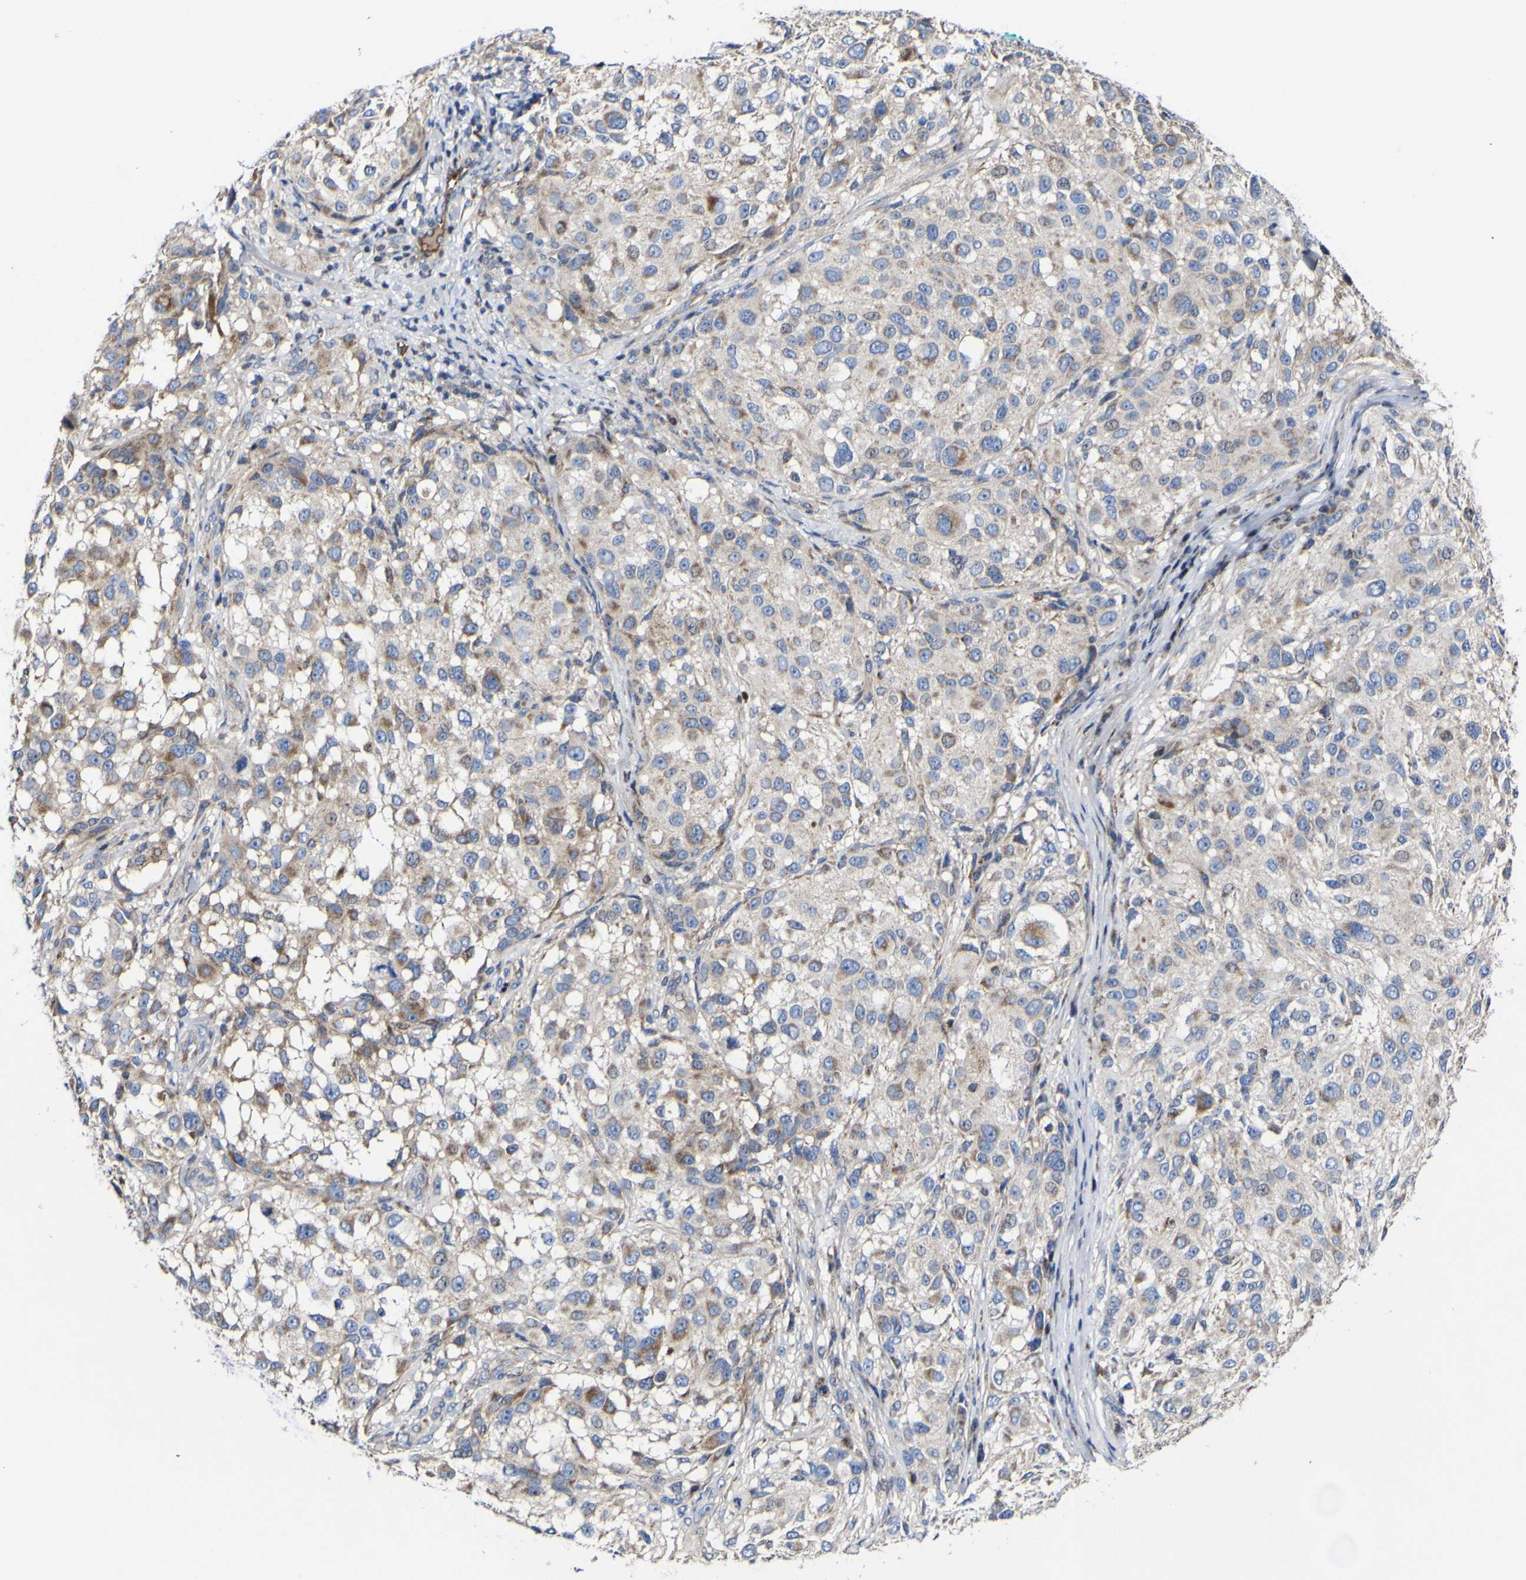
{"staining": {"intensity": "moderate", "quantity": "25%-75%", "location": "cytoplasmic/membranous"}, "tissue": "melanoma", "cell_type": "Tumor cells", "image_type": "cancer", "snomed": [{"axis": "morphology", "description": "Necrosis, NOS"}, {"axis": "morphology", "description": "Malignant melanoma, NOS"}, {"axis": "topography", "description": "Skin"}], "caption": "The histopathology image shows staining of malignant melanoma, revealing moderate cytoplasmic/membranous protein staining (brown color) within tumor cells.", "gene": "CCDC90B", "patient": {"sex": "female", "age": 87}}